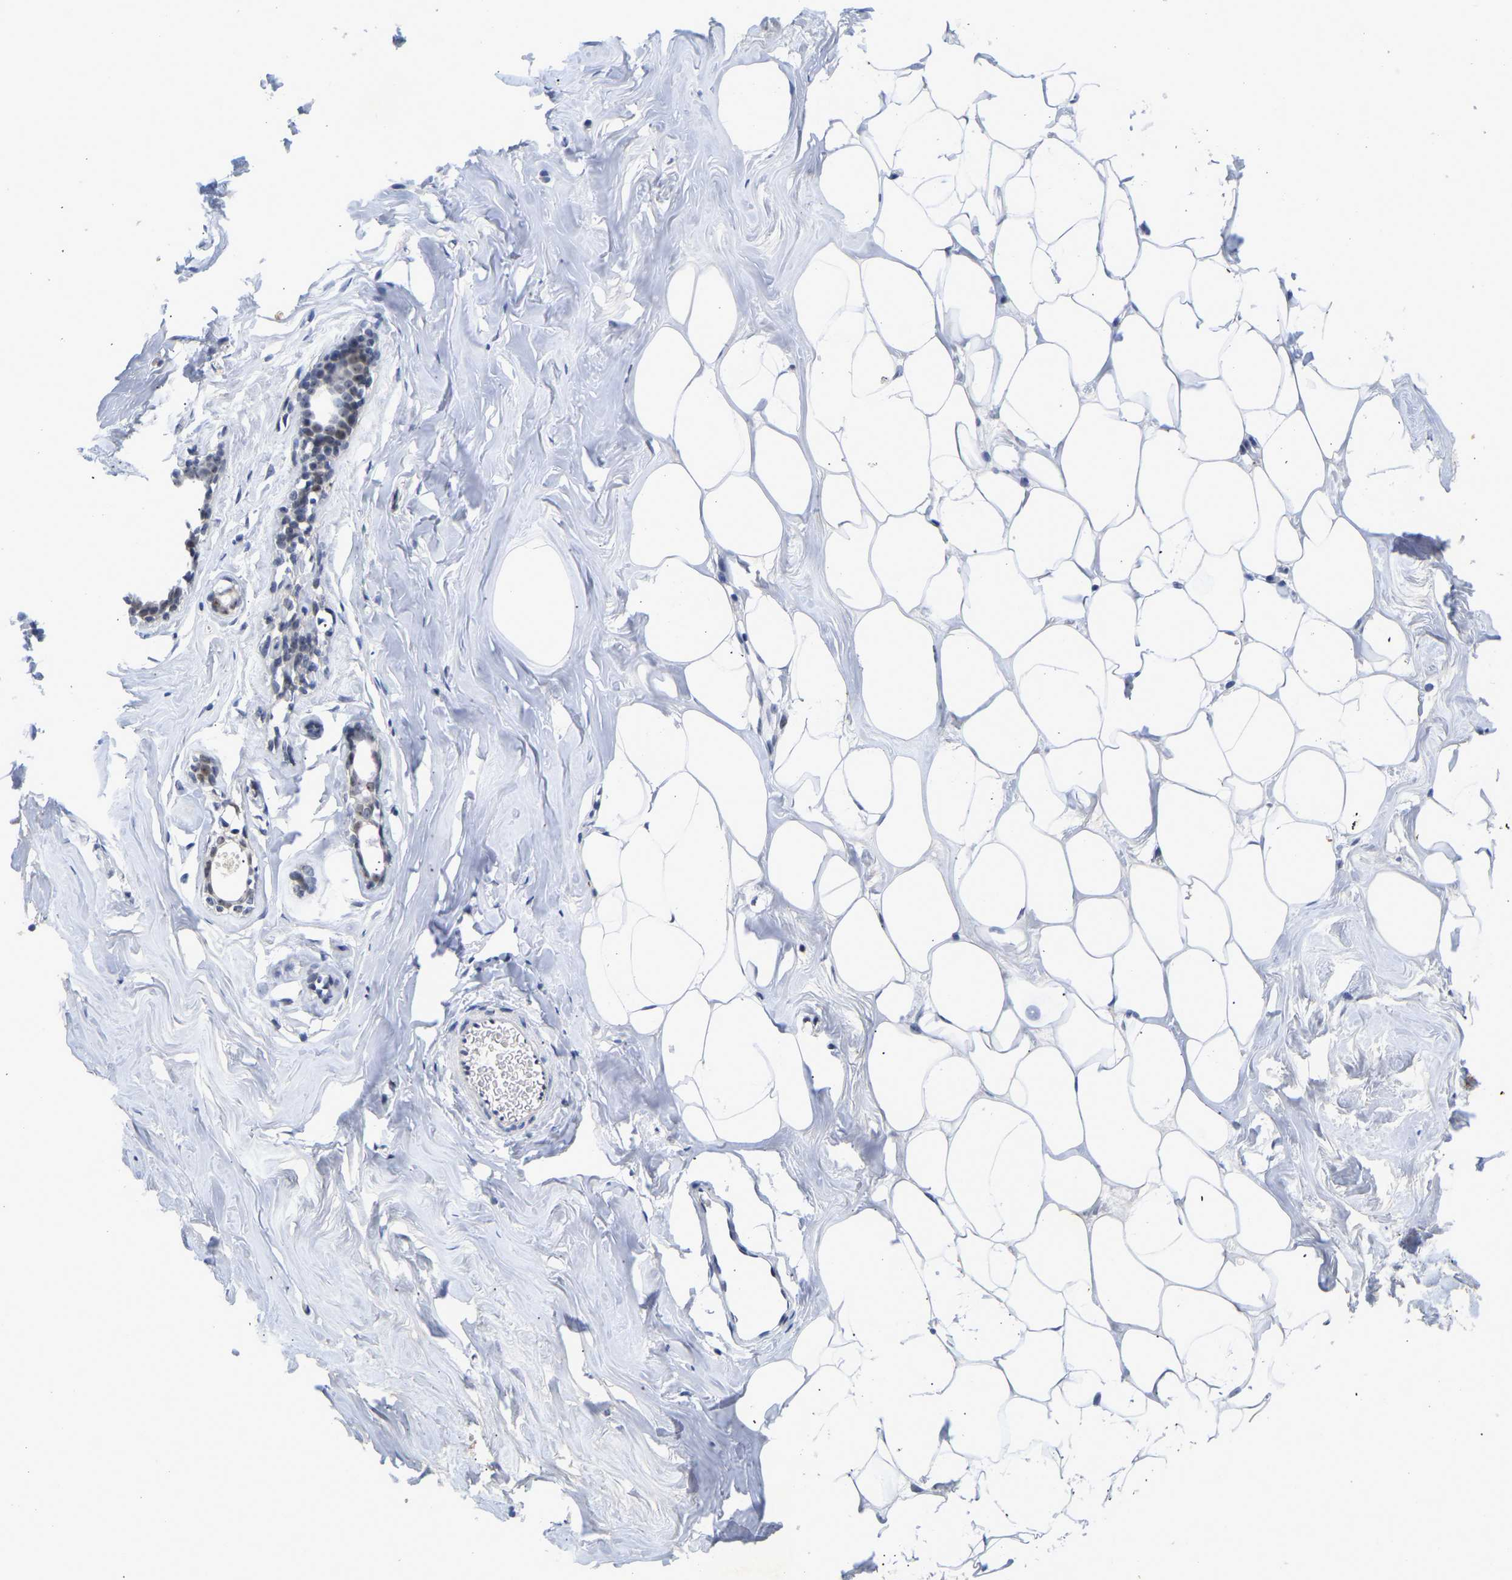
{"staining": {"intensity": "negative", "quantity": "none", "location": "none"}, "tissue": "adipose tissue", "cell_type": "Adipocytes", "image_type": "normal", "snomed": [{"axis": "morphology", "description": "Normal tissue, NOS"}, {"axis": "morphology", "description": "Fibrosis, NOS"}, {"axis": "topography", "description": "Breast"}, {"axis": "topography", "description": "Adipose tissue"}], "caption": "A high-resolution histopathology image shows IHC staining of benign adipose tissue, which demonstrates no significant expression in adipocytes. Nuclei are stained in blue.", "gene": "NLE1", "patient": {"sex": "female", "age": 39}}